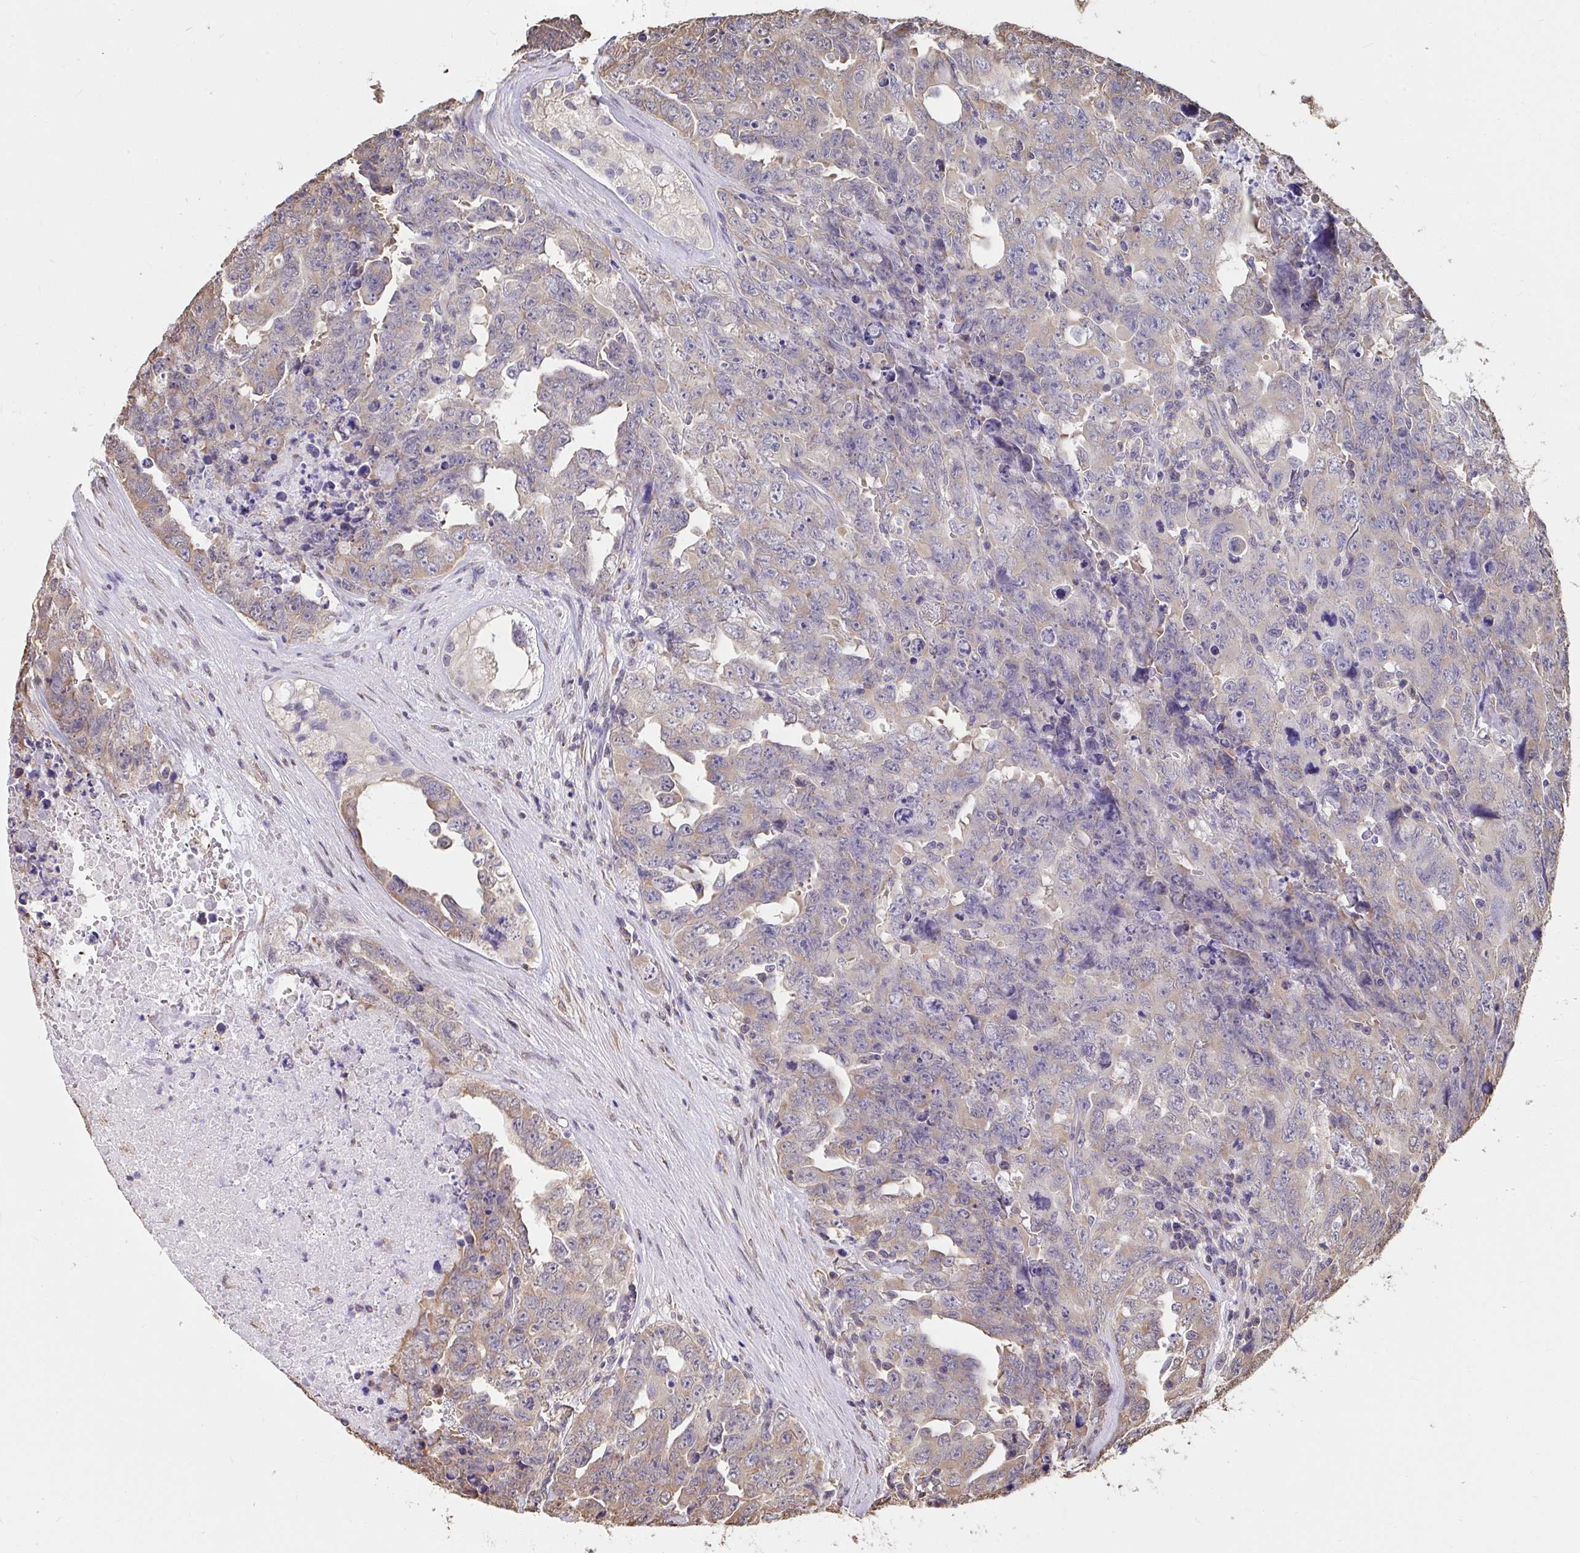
{"staining": {"intensity": "weak", "quantity": "25%-75%", "location": "cytoplasmic/membranous"}, "tissue": "testis cancer", "cell_type": "Tumor cells", "image_type": "cancer", "snomed": [{"axis": "morphology", "description": "Carcinoma, Embryonal, NOS"}, {"axis": "topography", "description": "Testis"}], "caption": "A high-resolution micrograph shows IHC staining of embryonal carcinoma (testis), which shows weak cytoplasmic/membranous staining in approximately 25%-75% of tumor cells.", "gene": "SYNCRIP", "patient": {"sex": "male", "age": 24}}